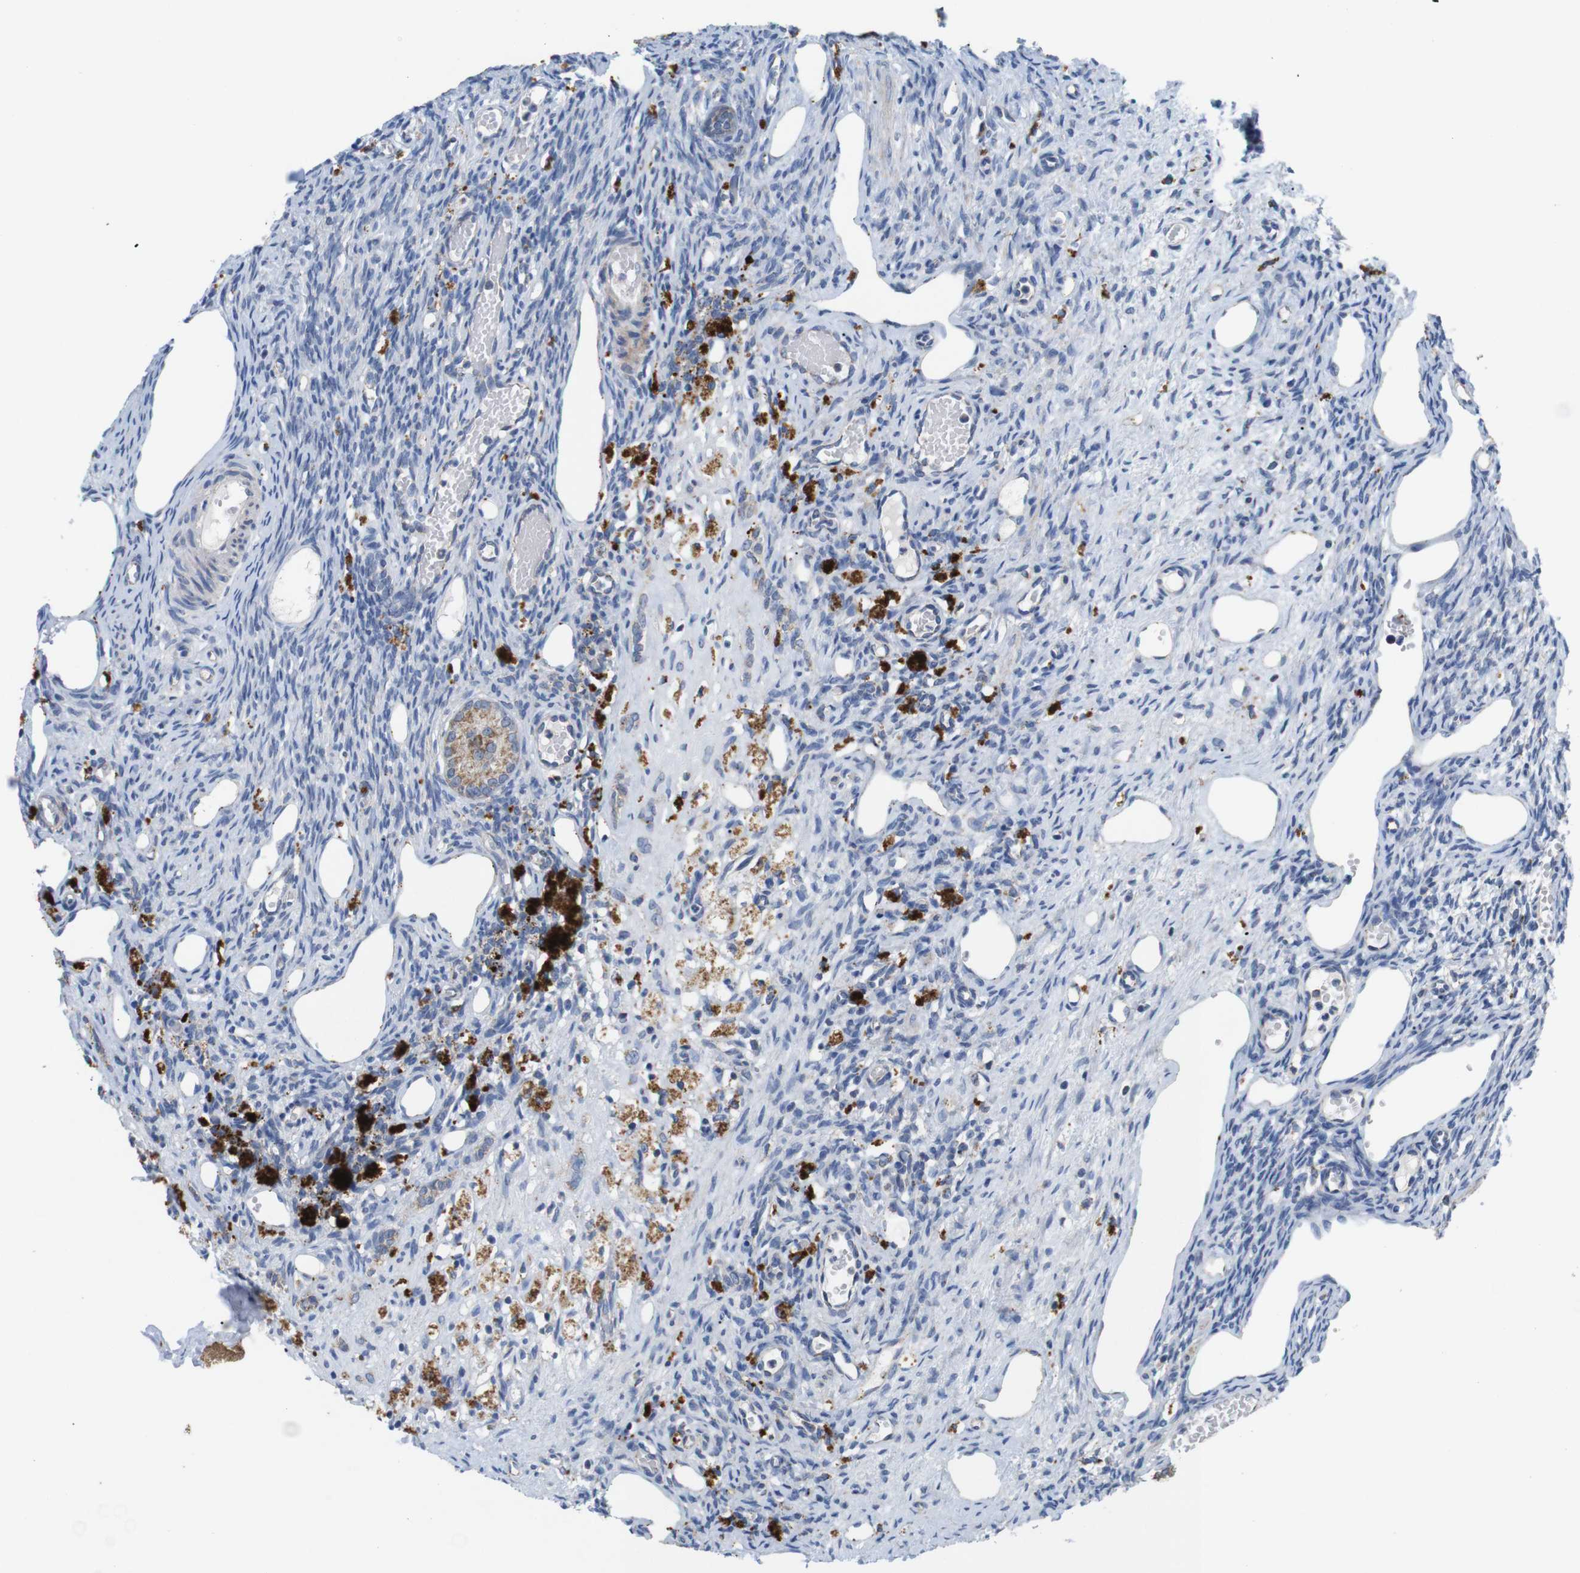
{"staining": {"intensity": "moderate", "quantity": ">75%", "location": "cytoplasmic/membranous"}, "tissue": "ovary", "cell_type": "Follicle cells", "image_type": "normal", "snomed": [{"axis": "morphology", "description": "Normal tissue, NOS"}, {"axis": "topography", "description": "Ovary"}], "caption": "Ovary stained for a protein reveals moderate cytoplasmic/membranous positivity in follicle cells. Nuclei are stained in blue.", "gene": "F2RL1", "patient": {"sex": "female", "age": 33}}